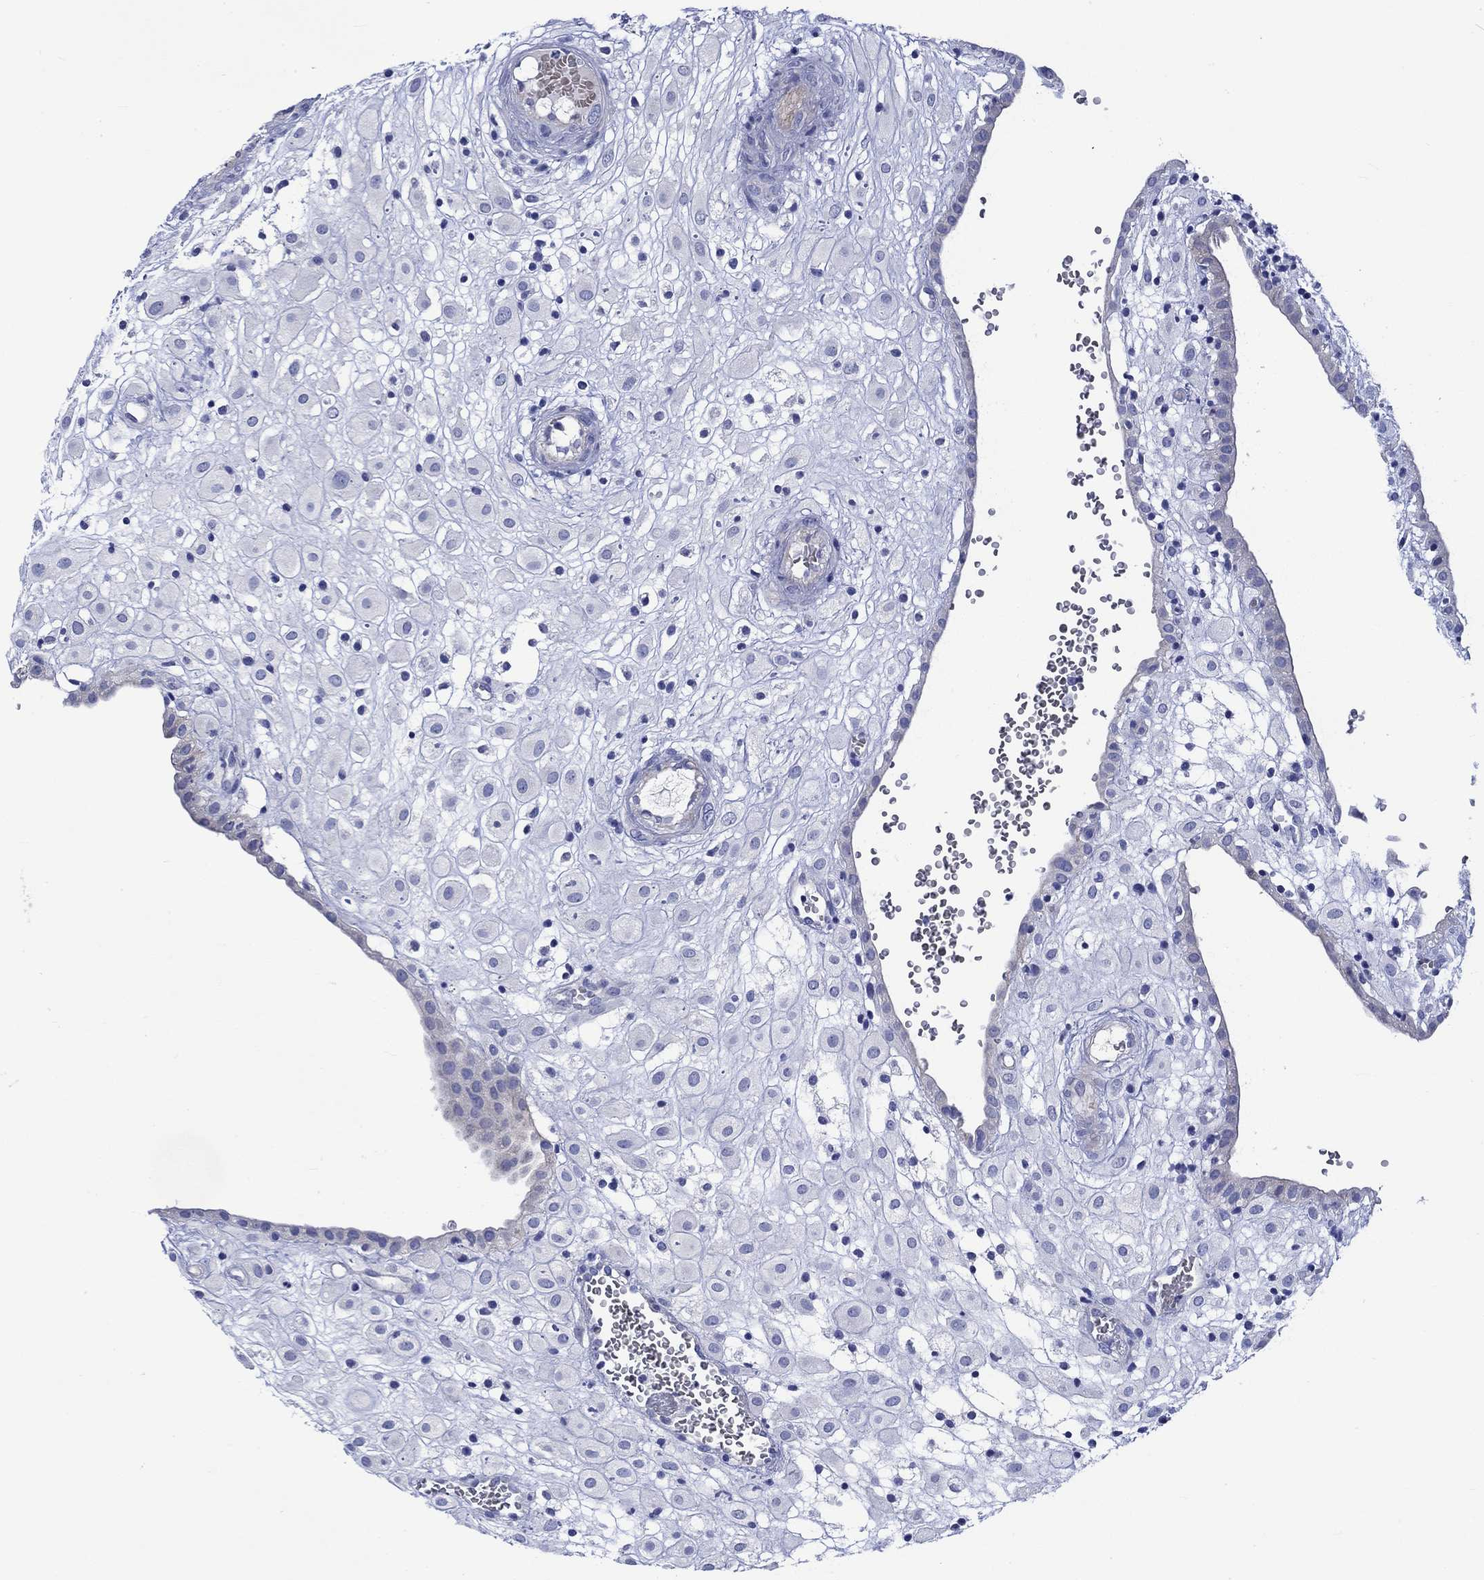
{"staining": {"intensity": "negative", "quantity": "none", "location": "none"}, "tissue": "placenta", "cell_type": "Decidual cells", "image_type": "normal", "snomed": [{"axis": "morphology", "description": "Normal tissue, NOS"}, {"axis": "topography", "description": "Placenta"}], "caption": "This is an immunohistochemistry (IHC) histopathology image of unremarkable placenta. There is no staining in decidual cells.", "gene": "NRIP3", "patient": {"sex": "female", "age": 24}}